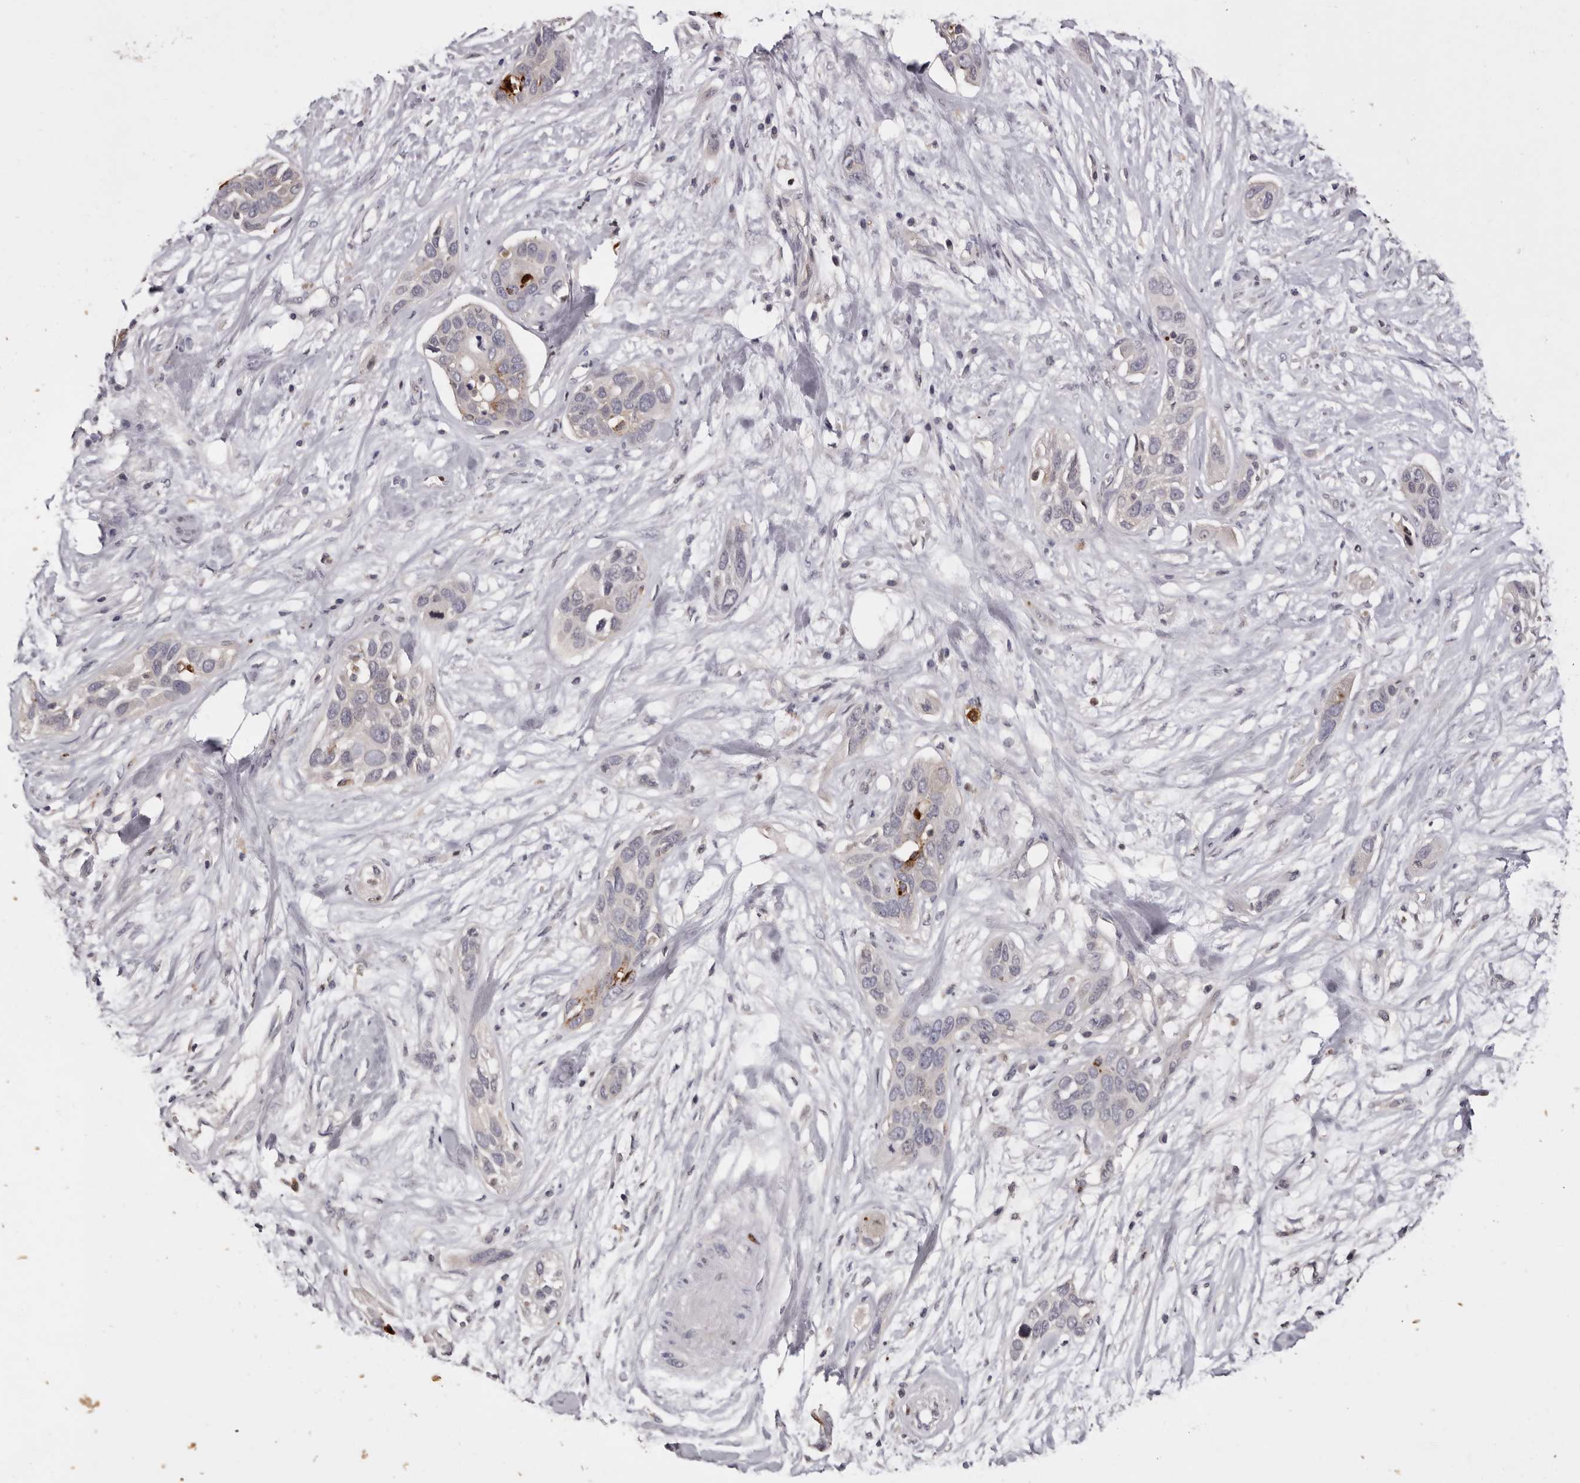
{"staining": {"intensity": "negative", "quantity": "none", "location": "none"}, "tissue": "pancreatic cancer", "cell_type": "Tumor cells", "image_type": "cancer", "snomed": [{"axis": "morphology", "description": "Adenocarcinoma, NOS"}, {"axis": "topography", "description": "Pancreas"}], "caption": "Immunohistochemical staining of pancreatic adenocarcinoma exhibits no significant staining in tumor cells.", "gene": "KLHL38", "patient": {"sex": "female", "age": 60}}